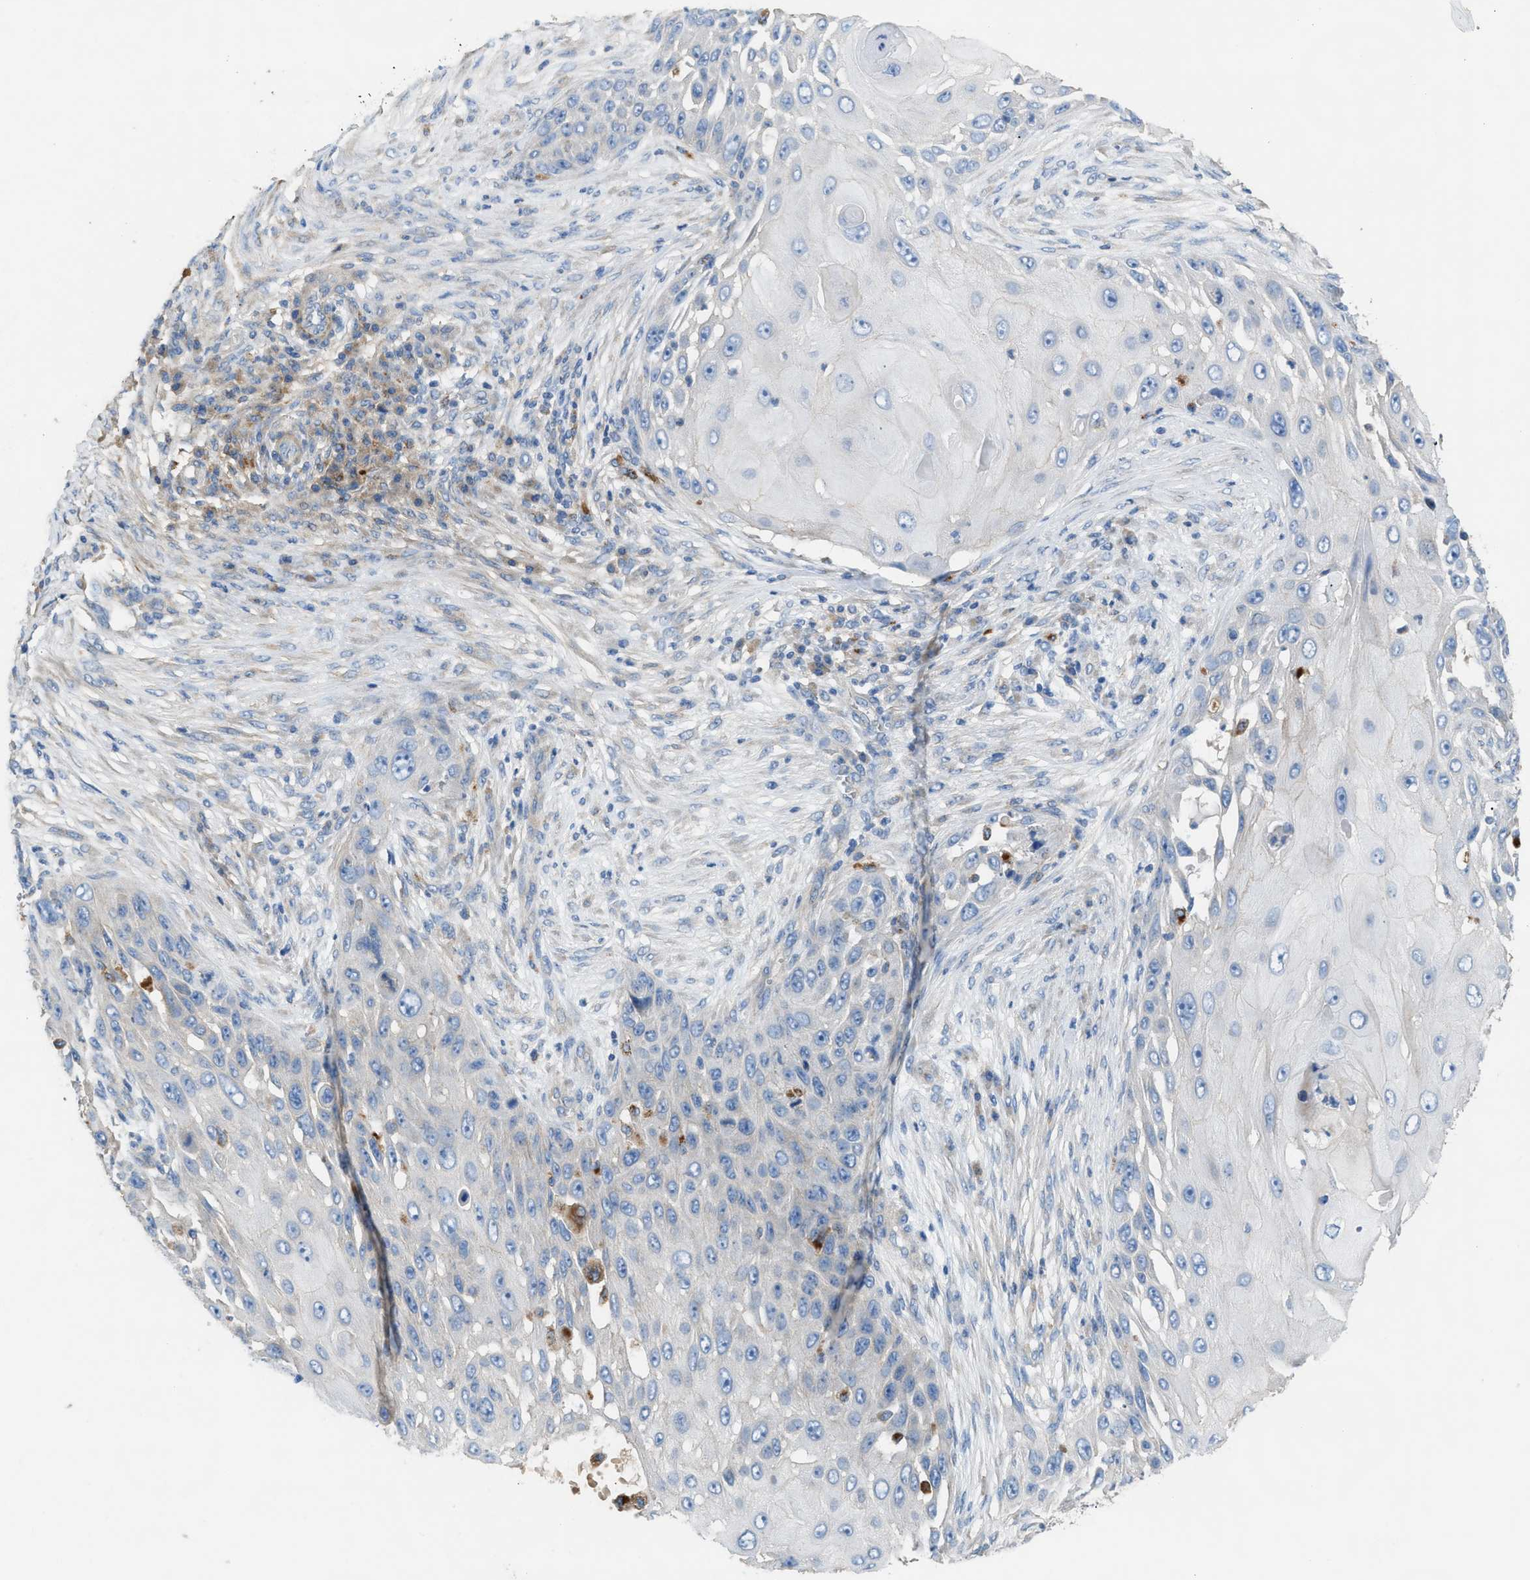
{"staining": {"intensity": "negative", "quantity": "none", "location": "none"}, "tissue": "skin cancer", "cell_type": "Tumor cells", "image_type": "cancer", "snomed": [{"axis": "morphology", "description": "Squamous cell carcinoma, NOS"}, {"axis": "topography", "description": "Skin"}], "caption": "IHC of skin cancer exhibits no staining in tumor cells. (DAB immunohistochemistry (IHC) with hematoxylin counter stain).", "gene": "AOAH", "patient": {"sex": "female", "age": 44}}